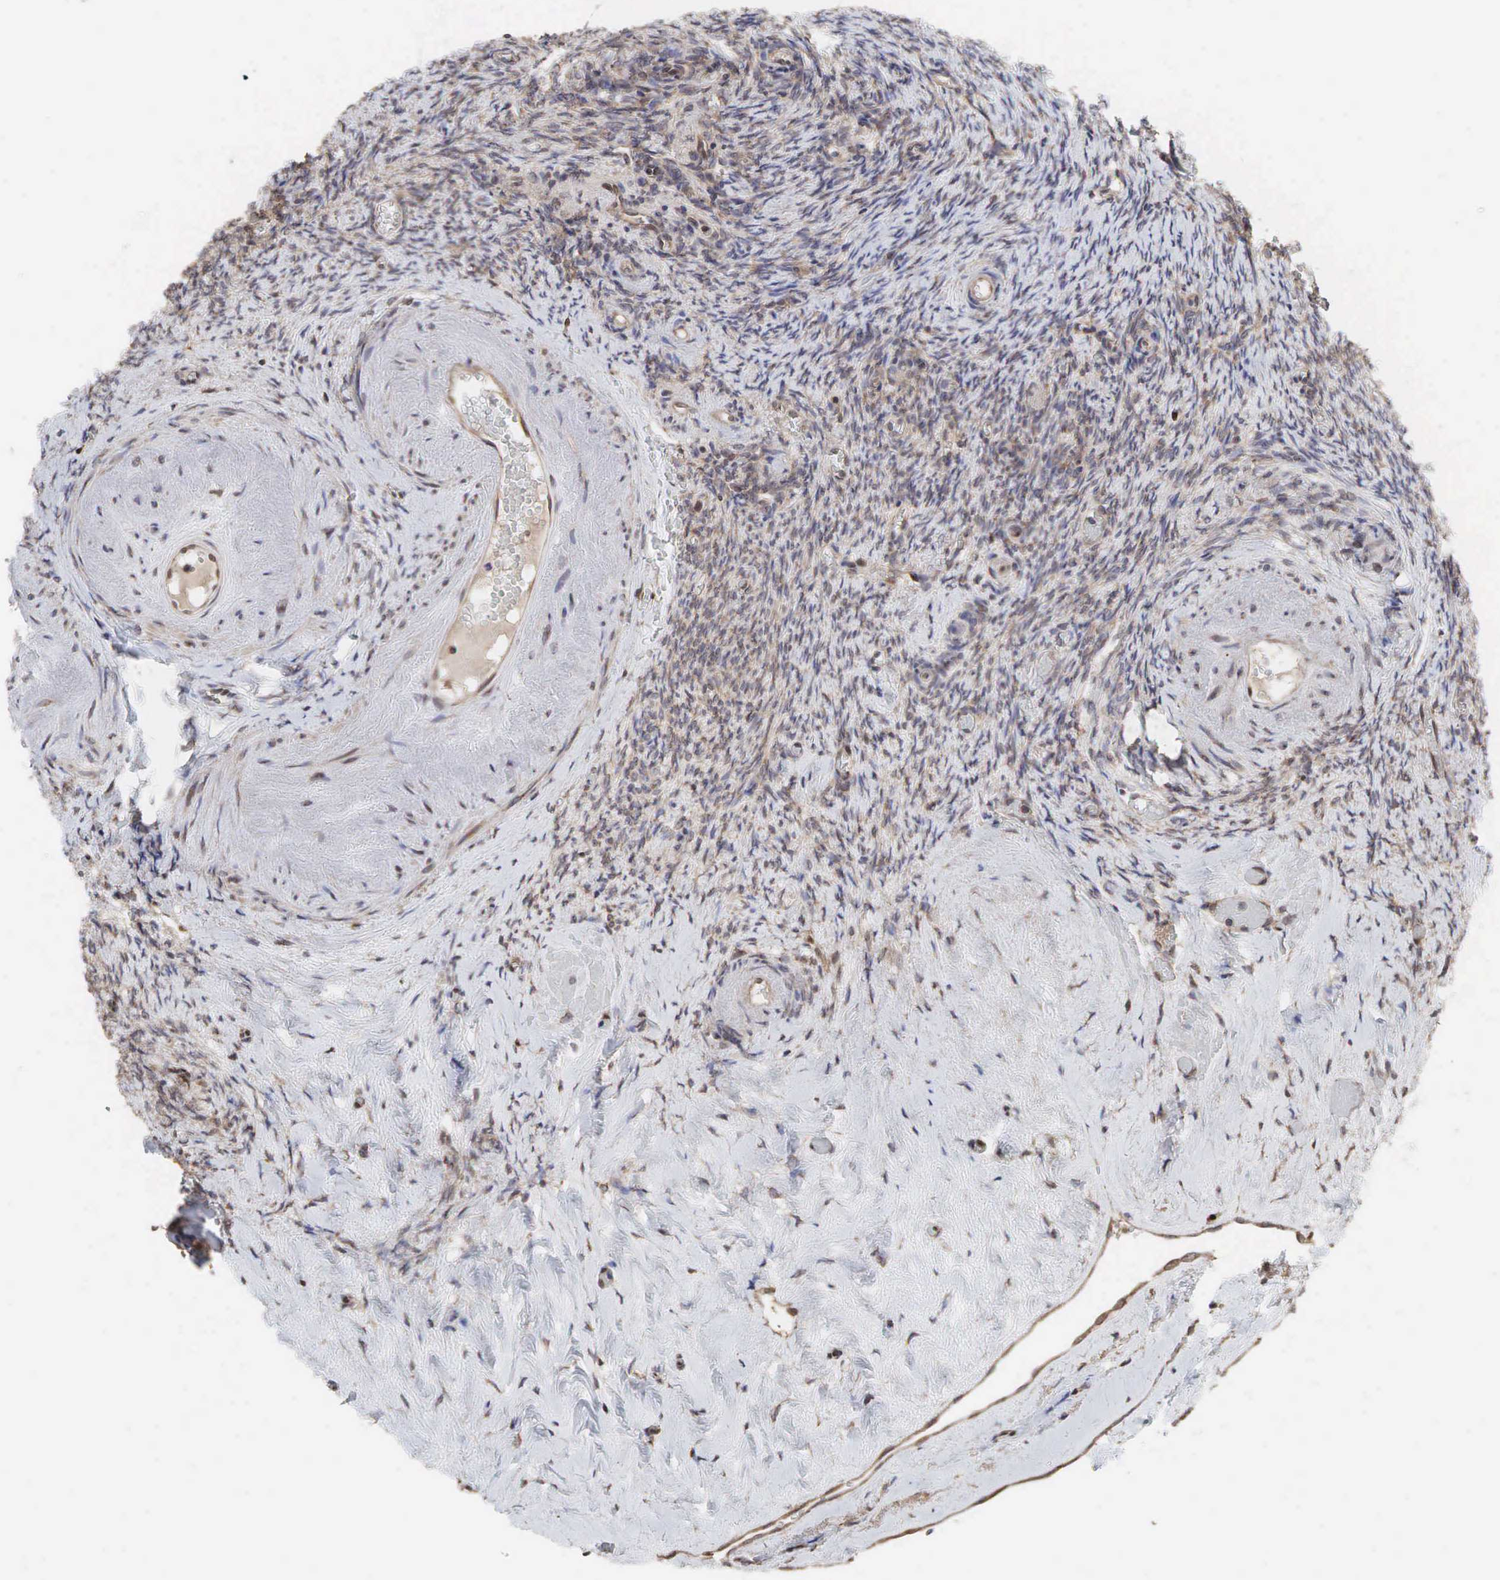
{"staining": {"intensity": "weak", "quantity": ">75%", "location": "cytoplasmic/membranous"}, "tissue": "ovary", "cell_type": "Ovarian stroma cells", "image_type": "normal", "snomed": [{"axis": "morphology", "description": "Normal tissue, NOS"}, {"axis": "topography", "description": "Ovary"}], "caption": "An IHC image of benign tissue is shown. Protein staining in brown shows weak cytoplasmic/membranous positivity in ovary within ovarian stroma cells.", "gene": "PABPC5", "patient": {"sex": "female", "age": 63}}